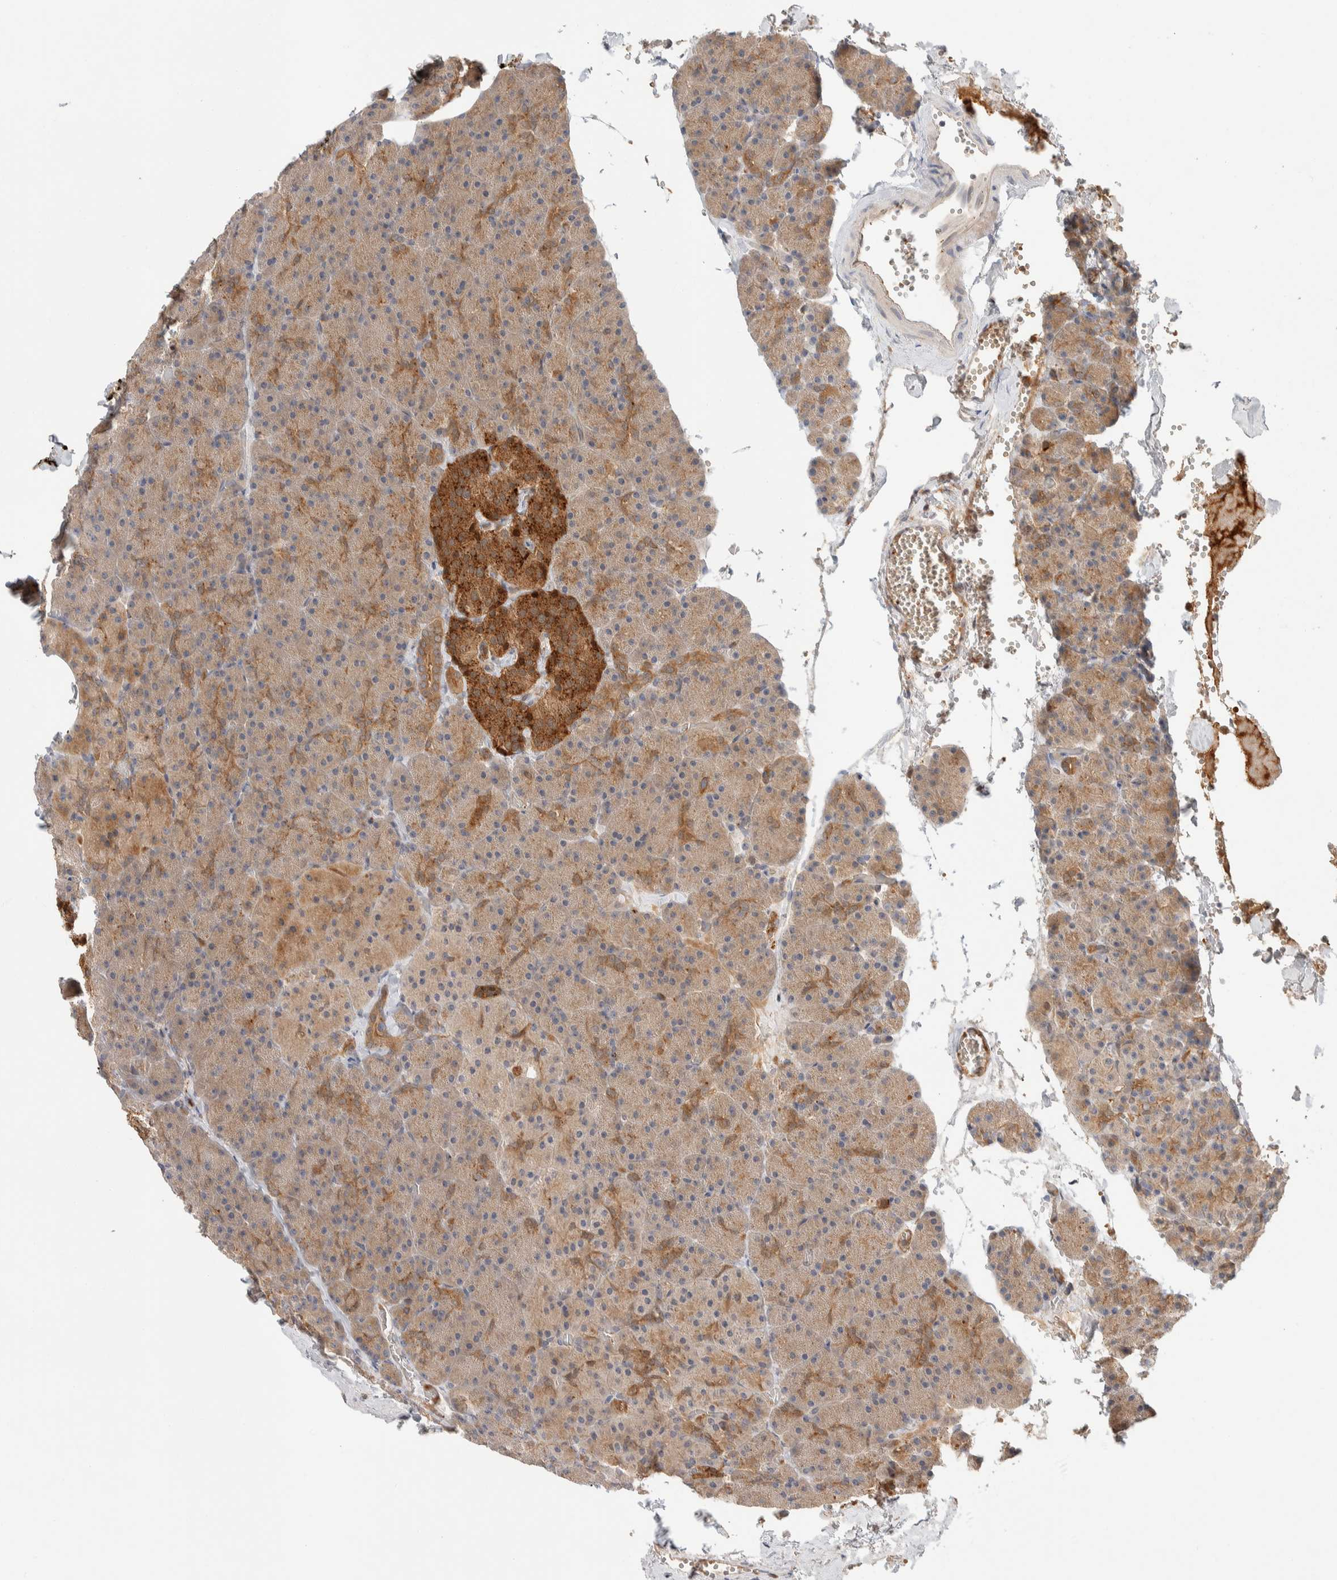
{"staining": {"intensity": "moderate", "quantity": "25%-75%", "location": "cytoplasmic/membranous"}, "tissue": "pancreas", "cell_type": "Exocrine glandular cells", "image_type": "normal", "snomed": [{"axis": "morphology", "description": "Normal tissue, NOS"}, {"axis": "morphology", "description": "Carcinoid, malignant, NOS"}, {"axis": "topography", "description": "Pancreas"}], "caption": "DAB immunohistochemical staining of normal pancreas demonstrates moderate cytoplasmic/membranous protein positivity in approximately 25%-75% of exocrine glandular cells.", "gene": "GCLM", "patient": {"sex": "female", "age": 35}}